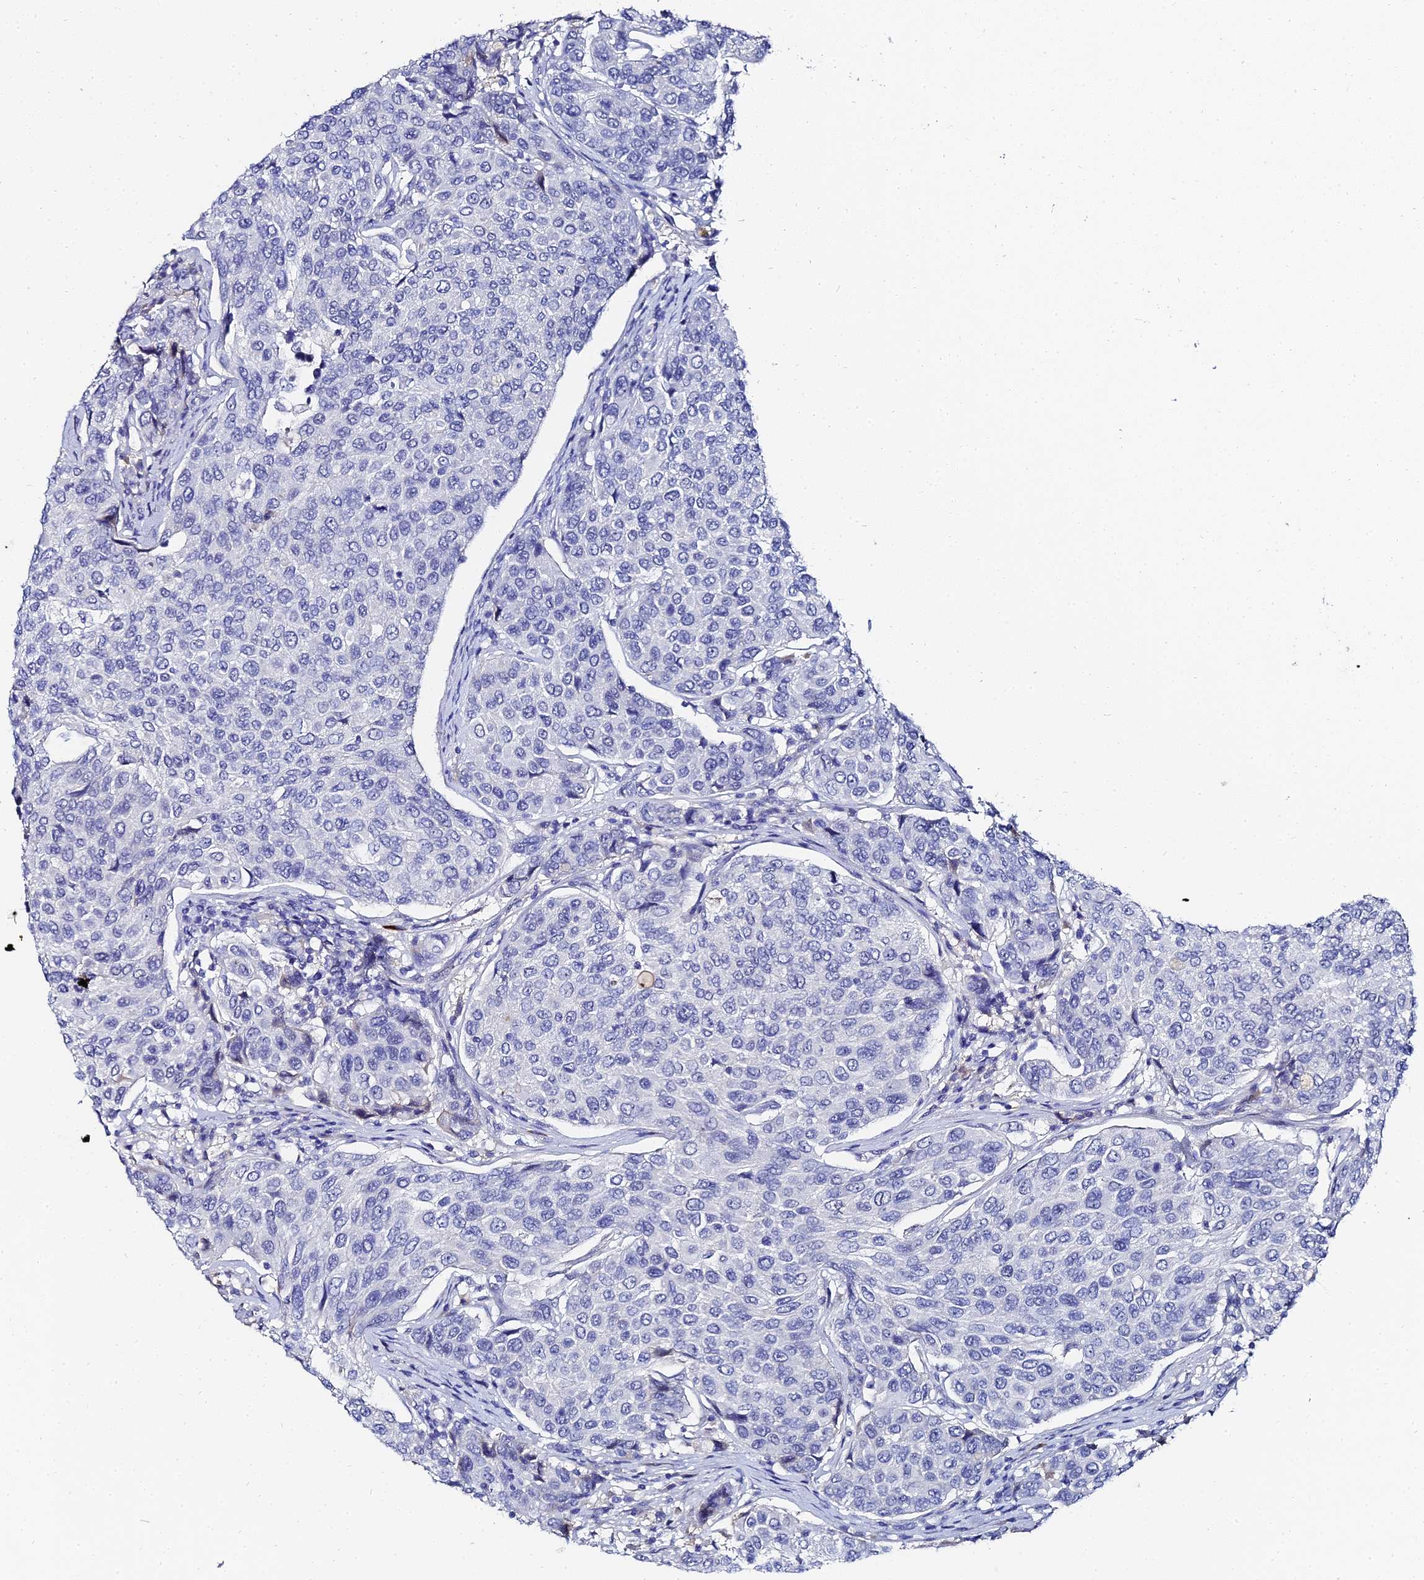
{"staining": {"intensity": "negative", "quantity": "none", "location": "none"}, "tissue": "breast cancer", "cell_type": "Tumor cells", "image_type": "cancer", "snomed": [{"axis": "morphology", "description": "Duct carcinoma"}, {"axis": "topography", "description": "Breast"}], "caption": "The histopathology image reveals no staining of tumor cells in breast intraductal carcinoma.", "gene": "KRT17", "patient": {"sex": "female", "age": 55}}